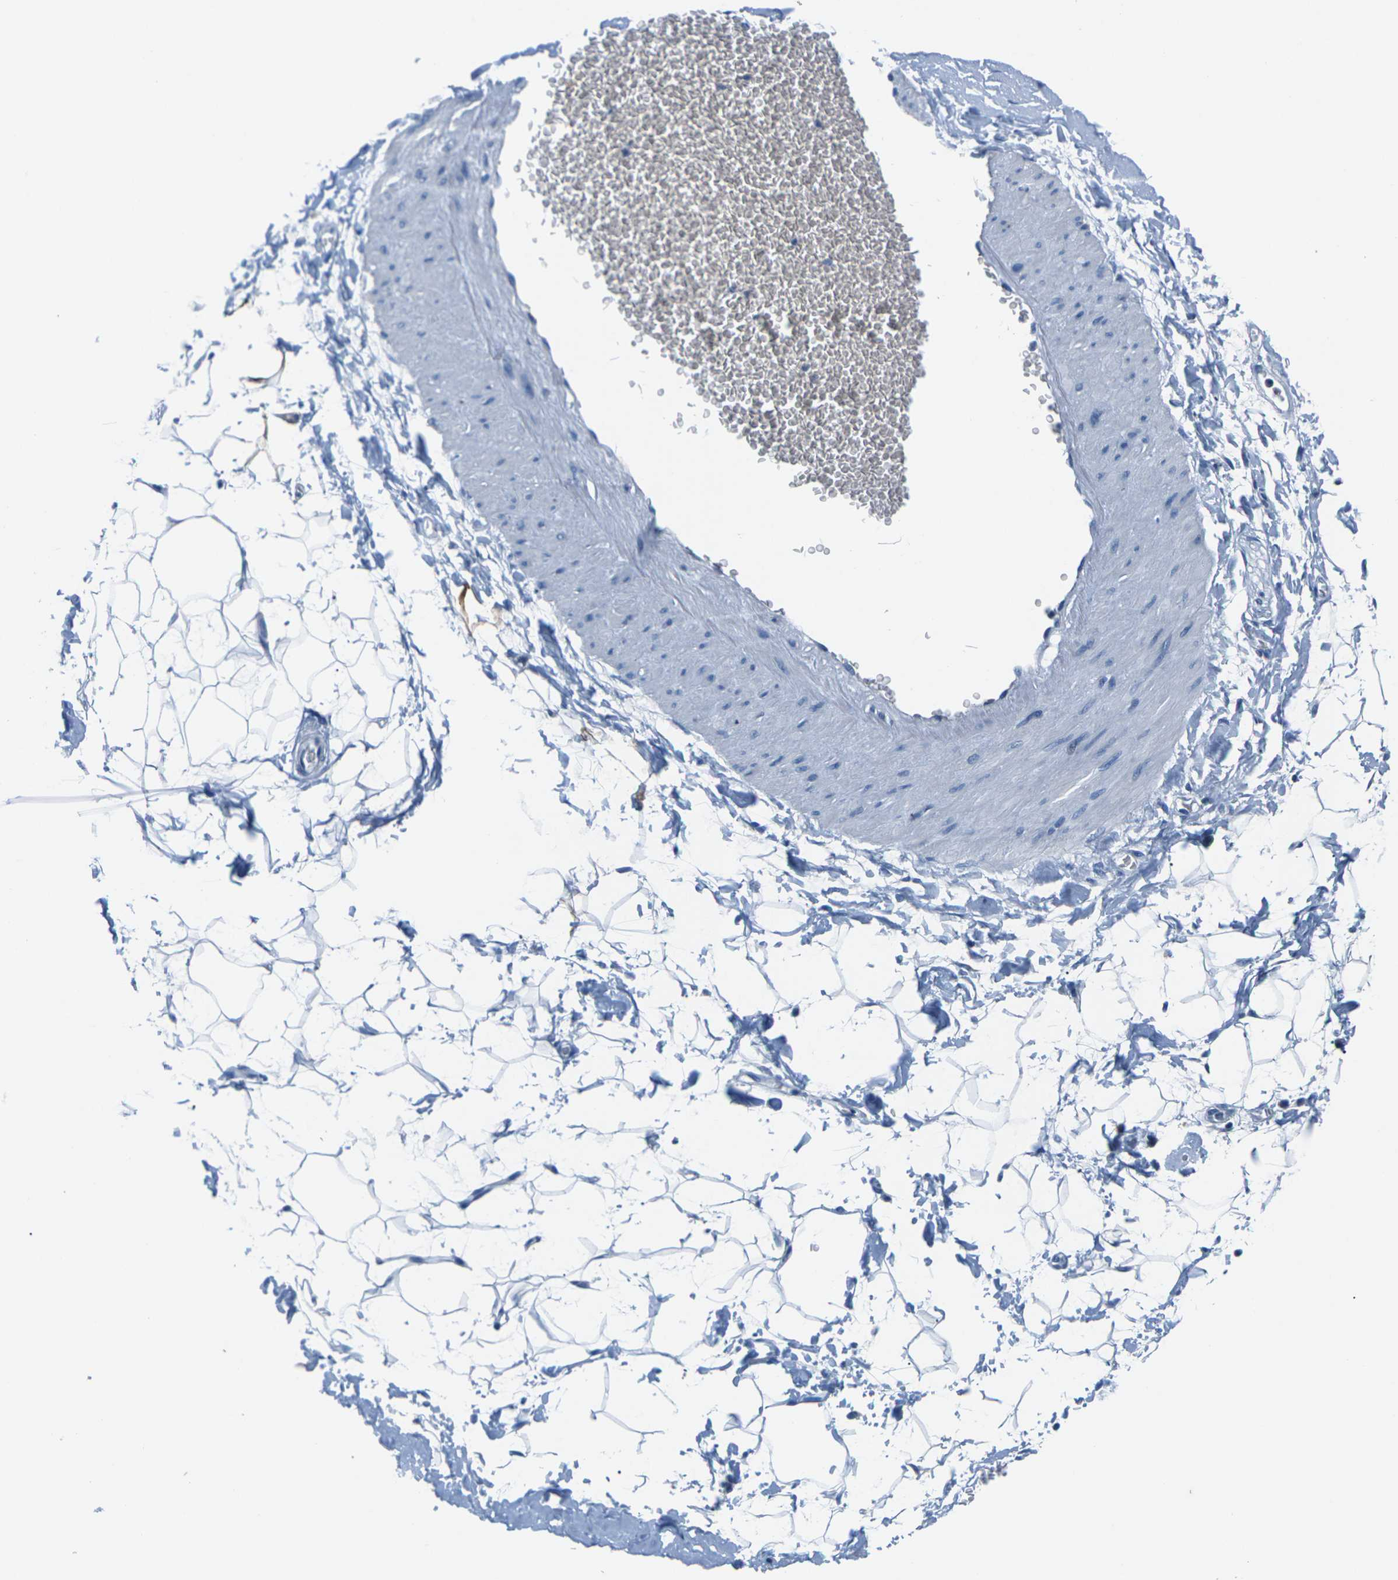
{"staining": {"intensity": "negative", "quantity": "none", "location": "none"}, "tissue": "adipose tissue", "cell_type": "Adipocytes", "image_type": "normal", "snomed": [{"axis": "morphology", "description": "Normal tissue, NOS"}, {"axis": "topography", "description": "Soft tissue"}], "caption": "This photomicrograph is of normal adipose tissue stained with IHC to label a protein in brown with the nuclei are counter-stained blue. There is no staining in adipocytes. (DAB immunohistochemistry (IHC) visualized using brightfield microscopy, high magnification).", "gene": "UMOD", "patient": {"sex": "male", "age": 72}}